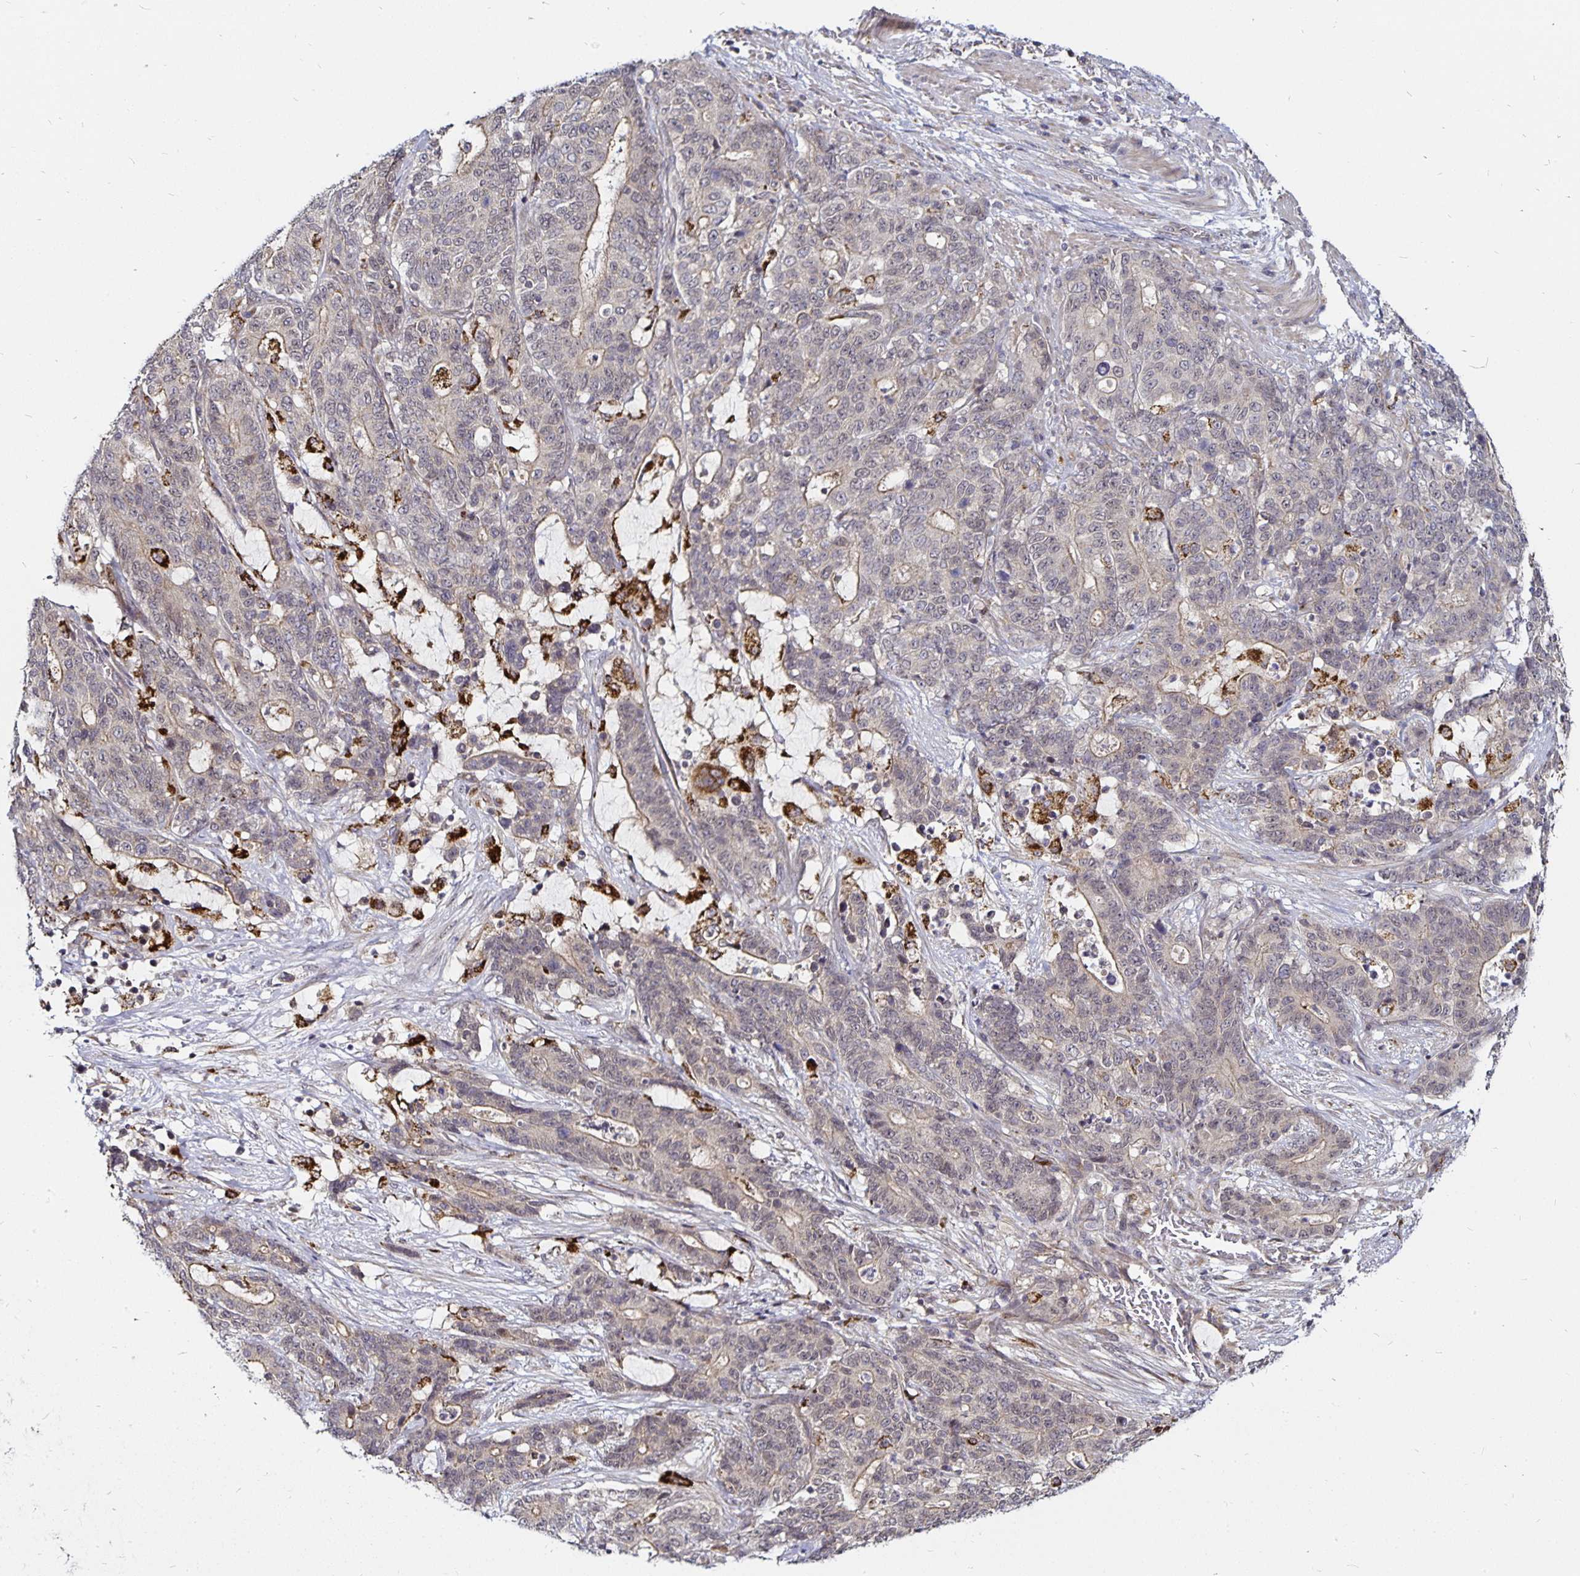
{"staining": {"intensity": "negative", "quantity": "none", "location": "none"}, "tissue": "stomach cancer", "cell_type": "Tumor cells", "image_type": "cancer", "snomed": [{"axis": "morphology", "description": "Normal tissue, NOS"}, {"axis": "morphology", "description": "Adenocarcinoma, NOS"}, {"axis": "topography", "description": "Stomach"}], "caption": "Protein analysis of stomach cancer demonstrates no significant positivity in tumor cells. (DAB (3,3'-diaminobenzidine) IHC with hematoxylin counter stain).", "gene": "CYP27A1", "patient": {"sex": "female", "age": 64}}